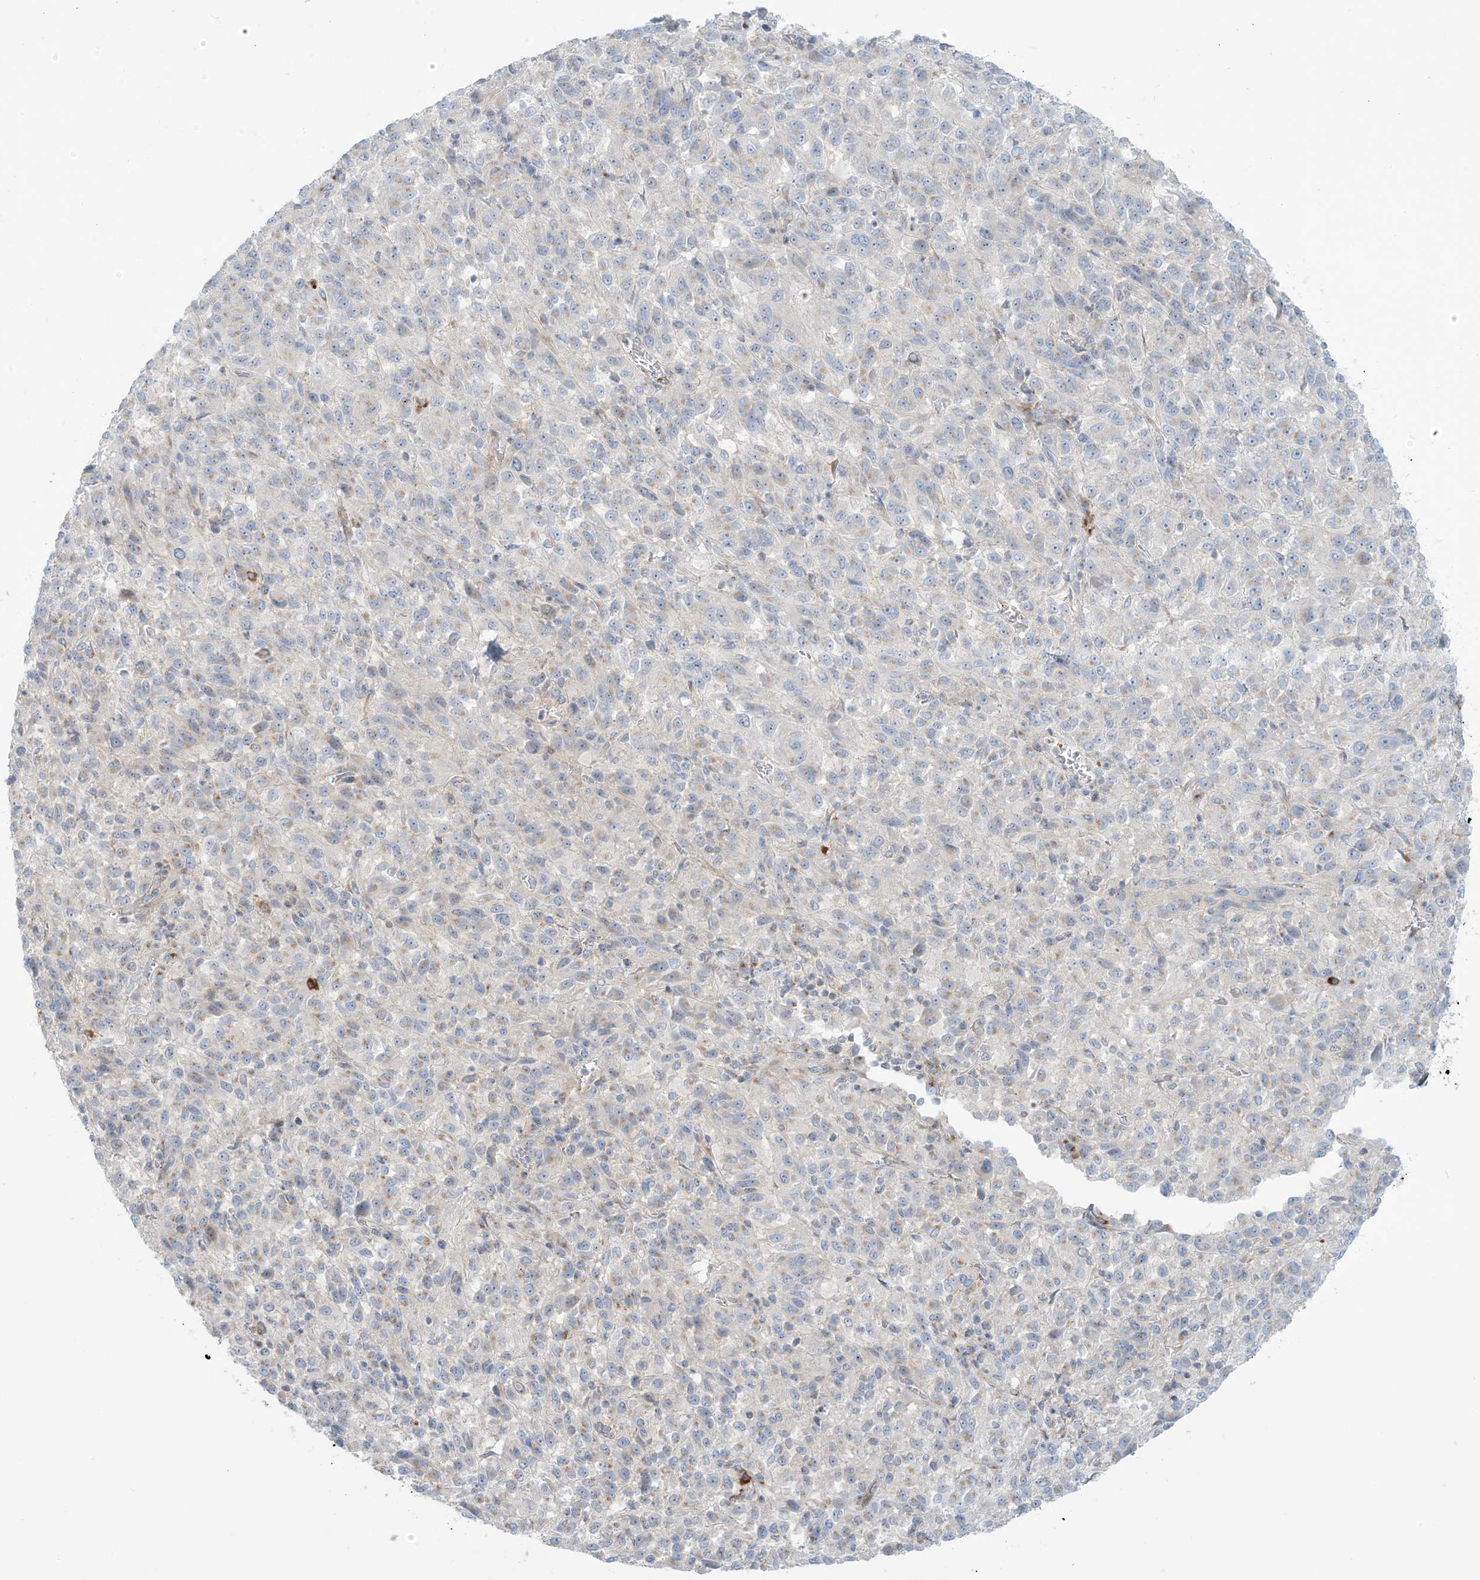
{"staining": {"intensity": "weak", "quantity": "<25%", "location": "cytoplasmic/membranous"}, "tissue": "melanoma", "cell_type": "Tumor cells", "image_type": "cancer", "snomed": [{"axis": "morphology", "description": "Malignant melanoma, Metastatic site"}, {"axis": "topography", "description": "Lung"}], "caption": "The IHC image has no significant staining in tumor cells of melanoma tissue.", "gene": "AFTPH", "patient": {"sex": "male", "age": 64}}